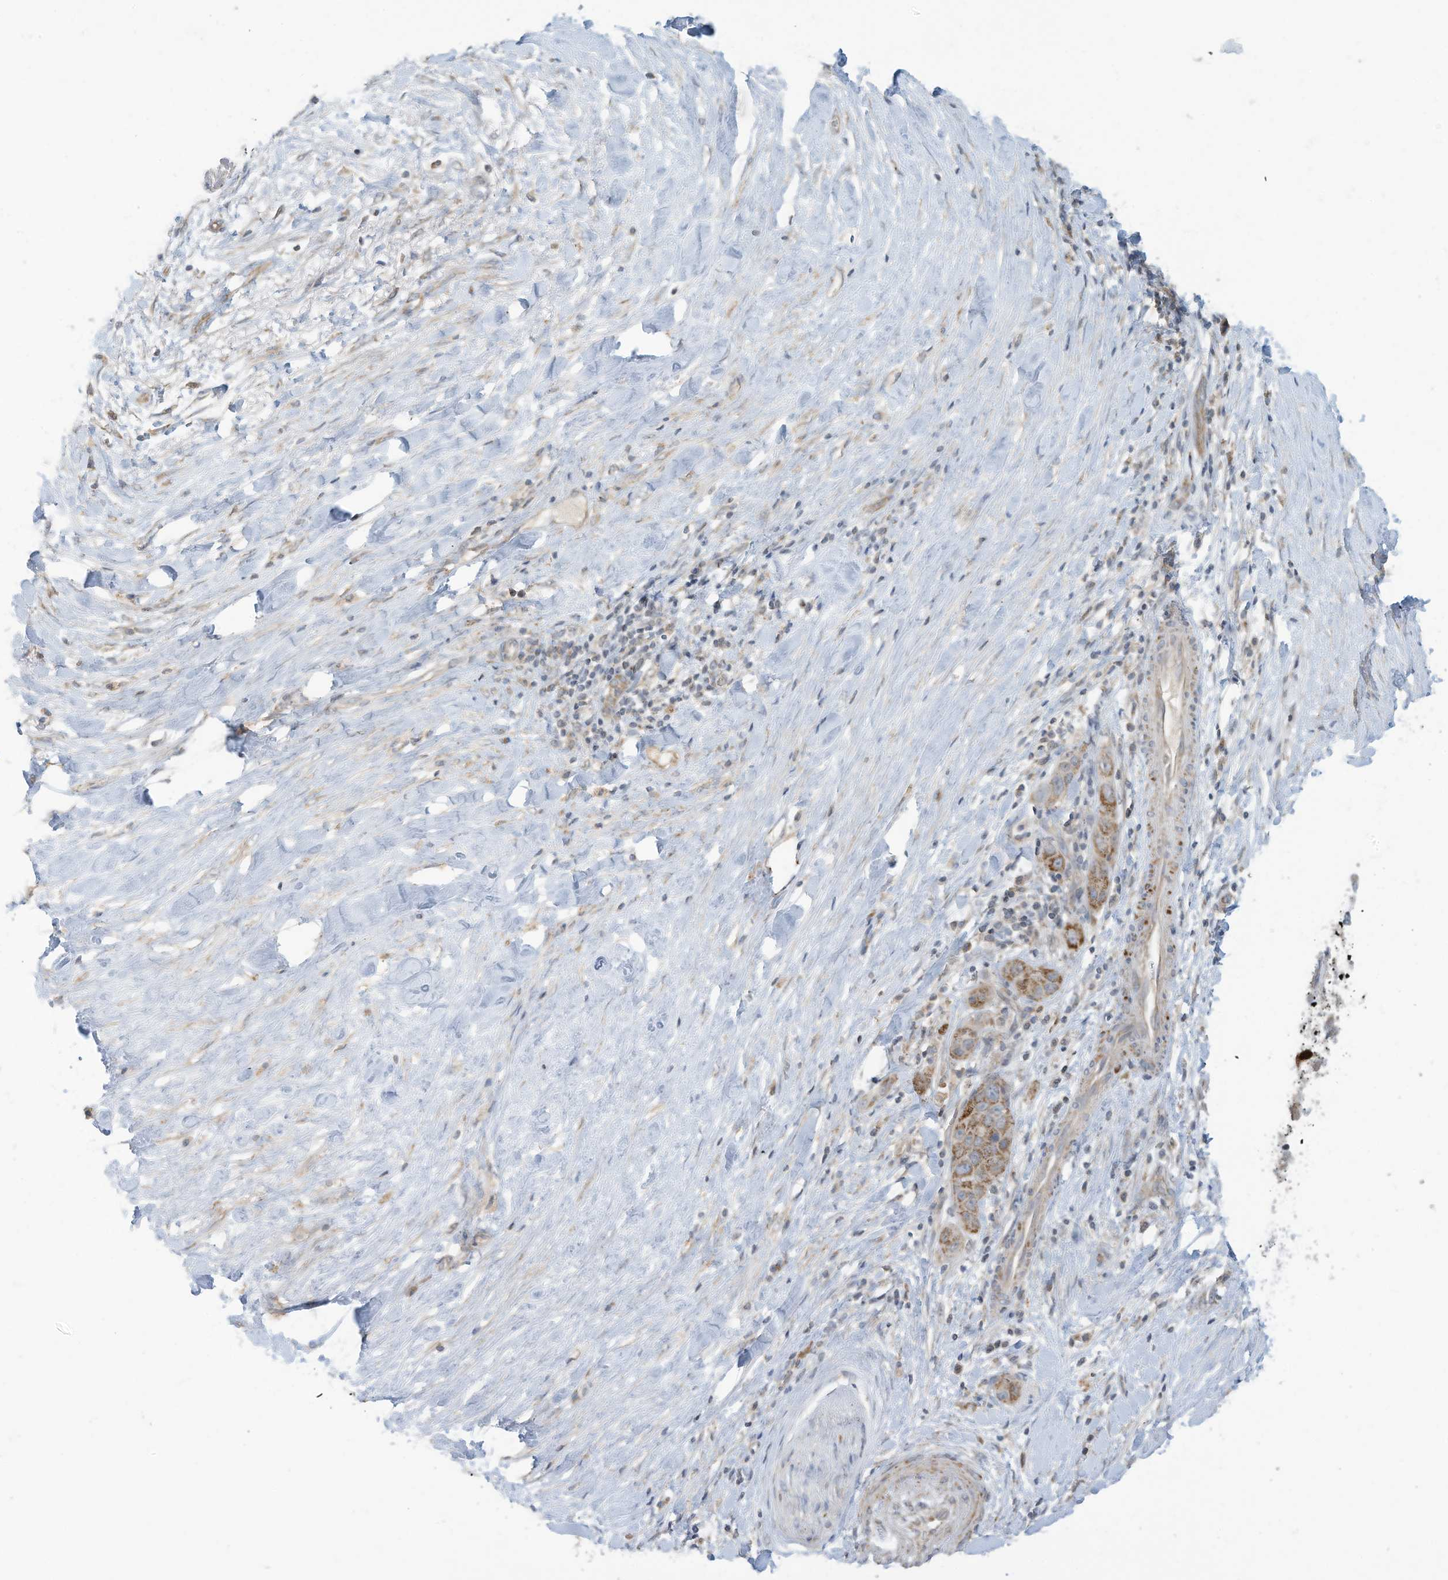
{"staining": {"intensity": "moderate", "quantity": ">75%", "location": "cytoplasmic/membranous"}, "tissue": "liver cancer", "cell_type": "Tumor cells", "image_type": "cancer", "snomed": [{"axis": "morphology", "description": "Cholangiocarcinoma"}, {"axis": "topography", "description": "Liver"}], "caption": "Cholangiocarcinoma (liver) was stained to show a protein in brown. There is medium levels of moderate cytoplasmic/membranous staining in approximately >75% of tumor cells.", "gene": "SCGB1D2", "patient": {"sex": "female", "age": 52}}